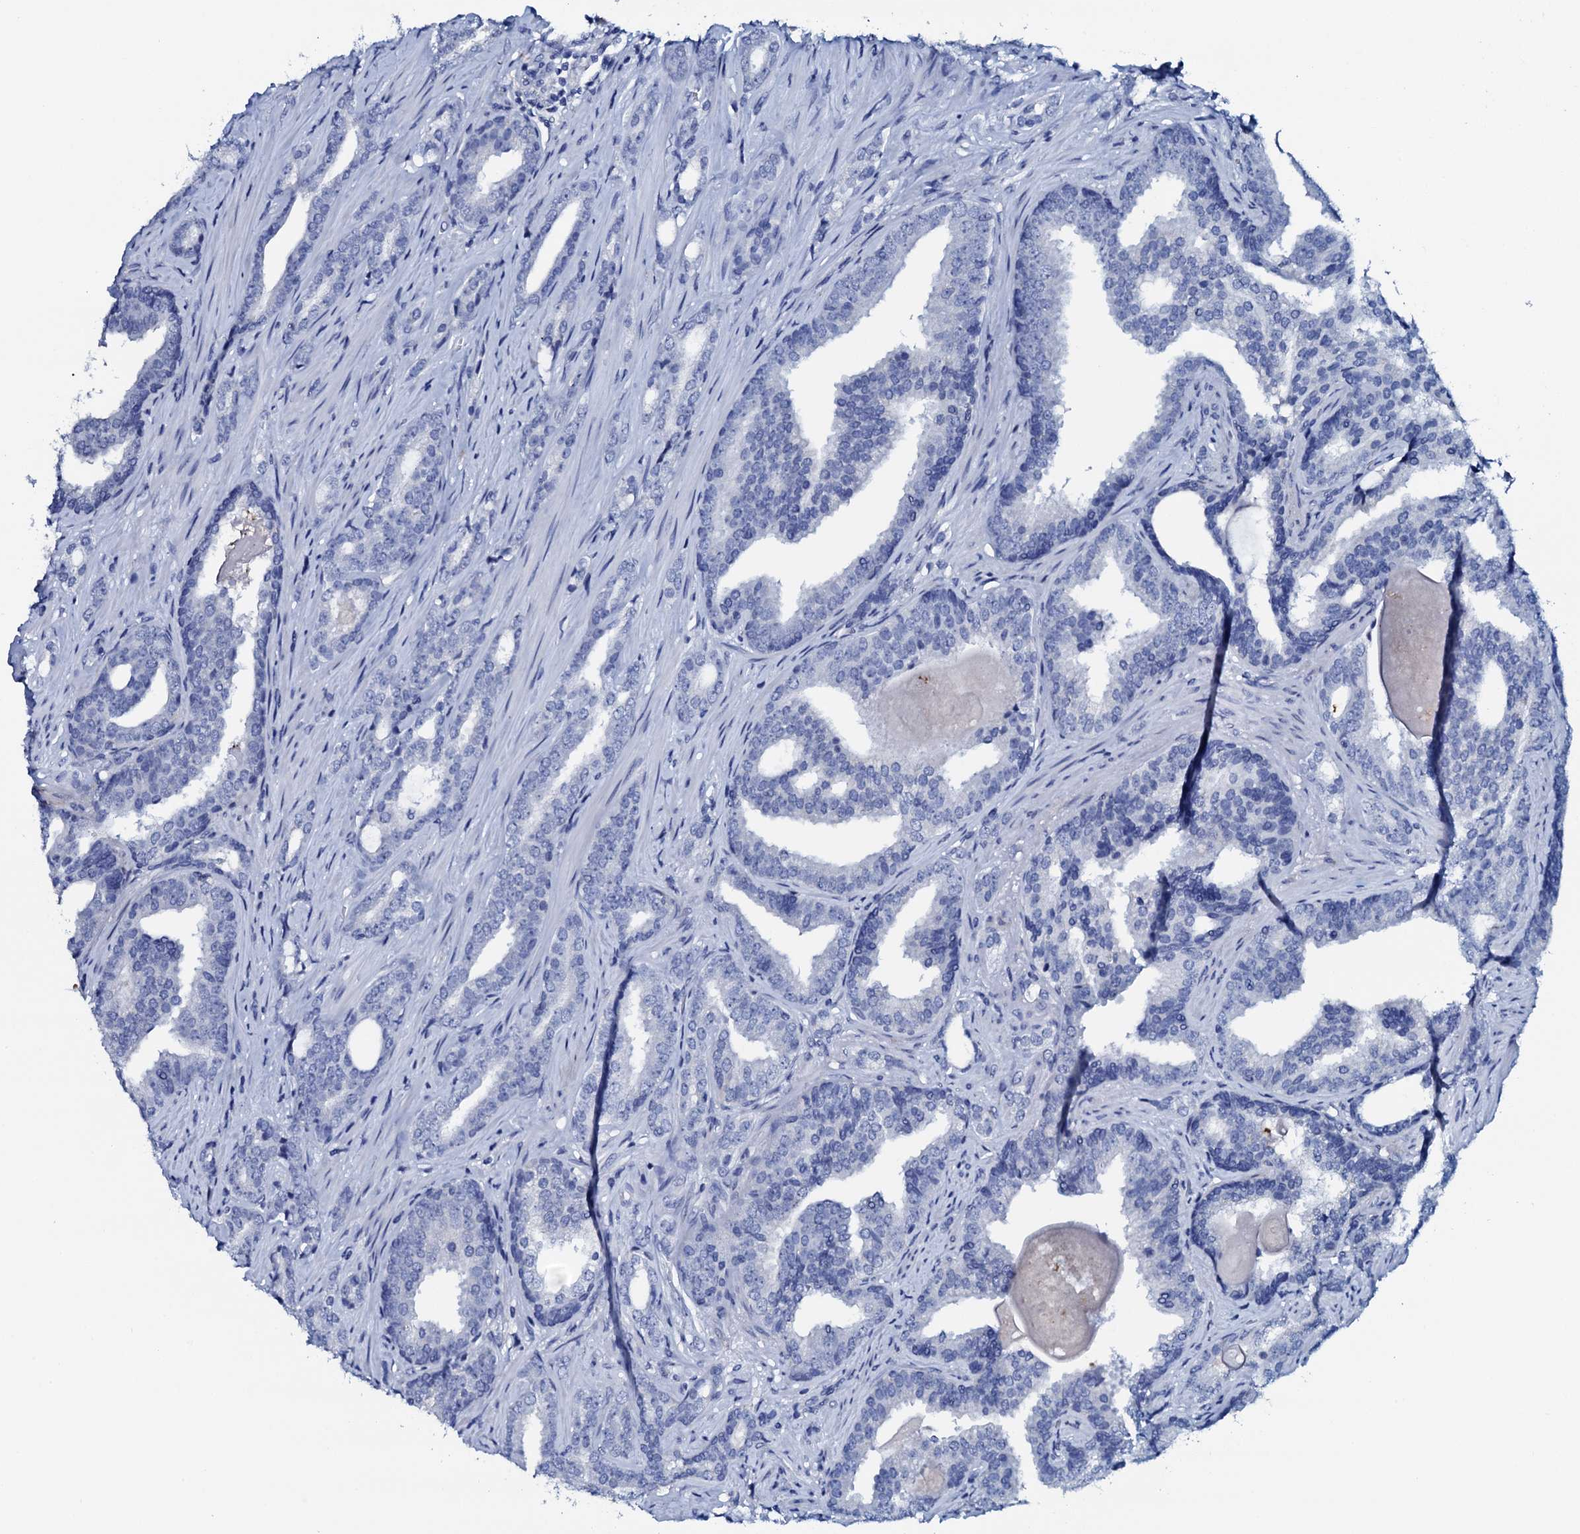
{"staining": {"intensity": "negative", "quantity": "none", "location": "none"}, "tissue": "prostate cancer", "cell_type": "Tumor cells", "image_type": "cancer", "snomed": [{"axis": "morphology", "description": "Adenocarcinoma, High grade"}, {"axis": "topography", "description": "Prostate"}], "caption": "Prostate cancer (high-grade adenocarcinoma) was stained to show a protein in brown. There is no significant expression in tumor cells.", "gene": "AMER2", "patient": {"sex": "male", "age": 63}}